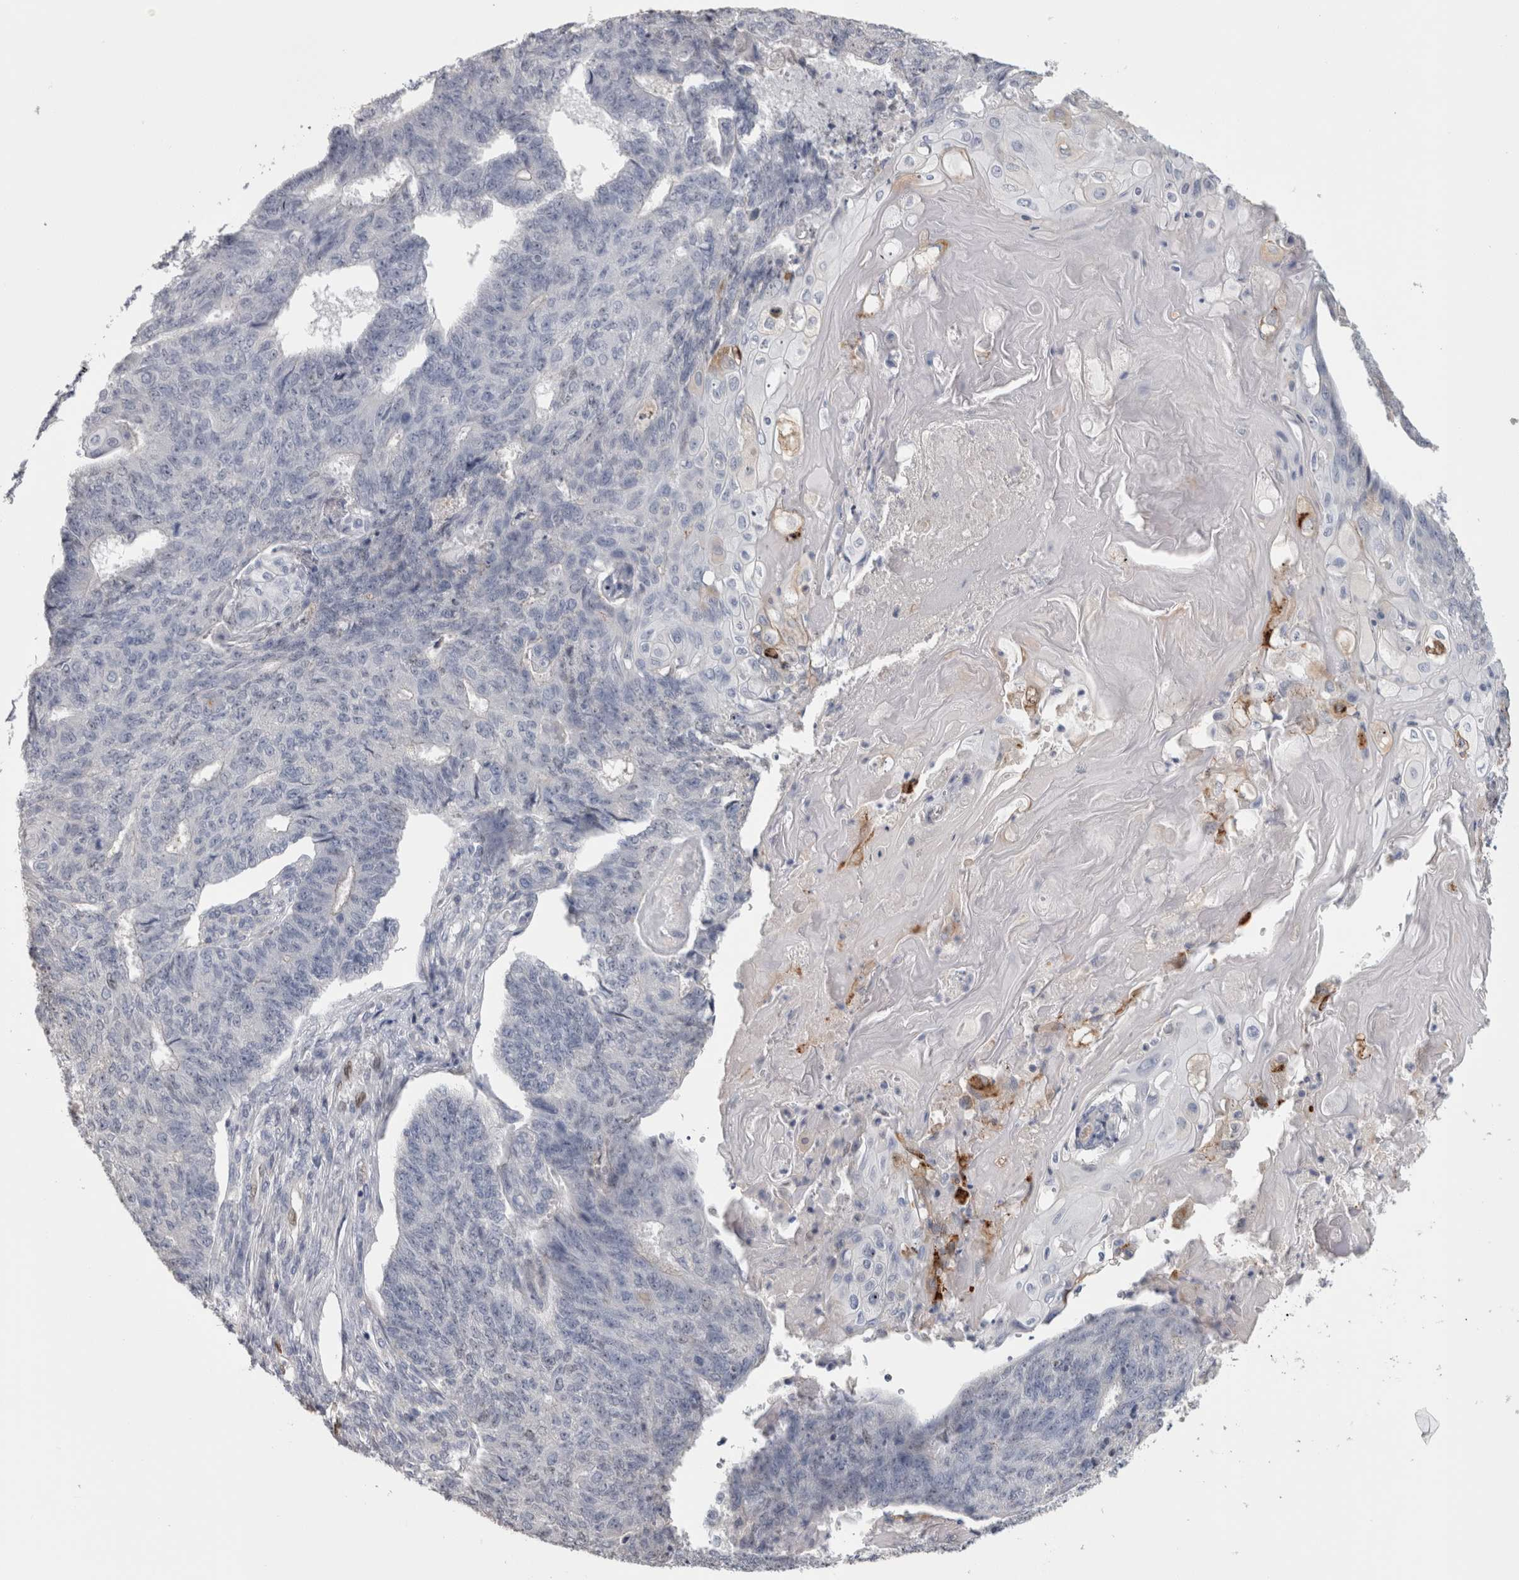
{"staining": {"intensity": "negative", "quantity": "none", "location": "none"}, "tissue": "endometrial cancer", "cell_type": "Tumor cells", "image_type": "cancer", "snomed": [{"axis": "morphology", "description": "Adenocarcinoma, NOS"}, {"axis": "topography", "description": "Endometrium"}], "caption": "Immunohistochemistry image of endometrial adenocarcinoma stained for a protein (brown), which shows no staining in tumor cells.", "gene": "IL33", "patient": {"sex": "female", "age": 32}}